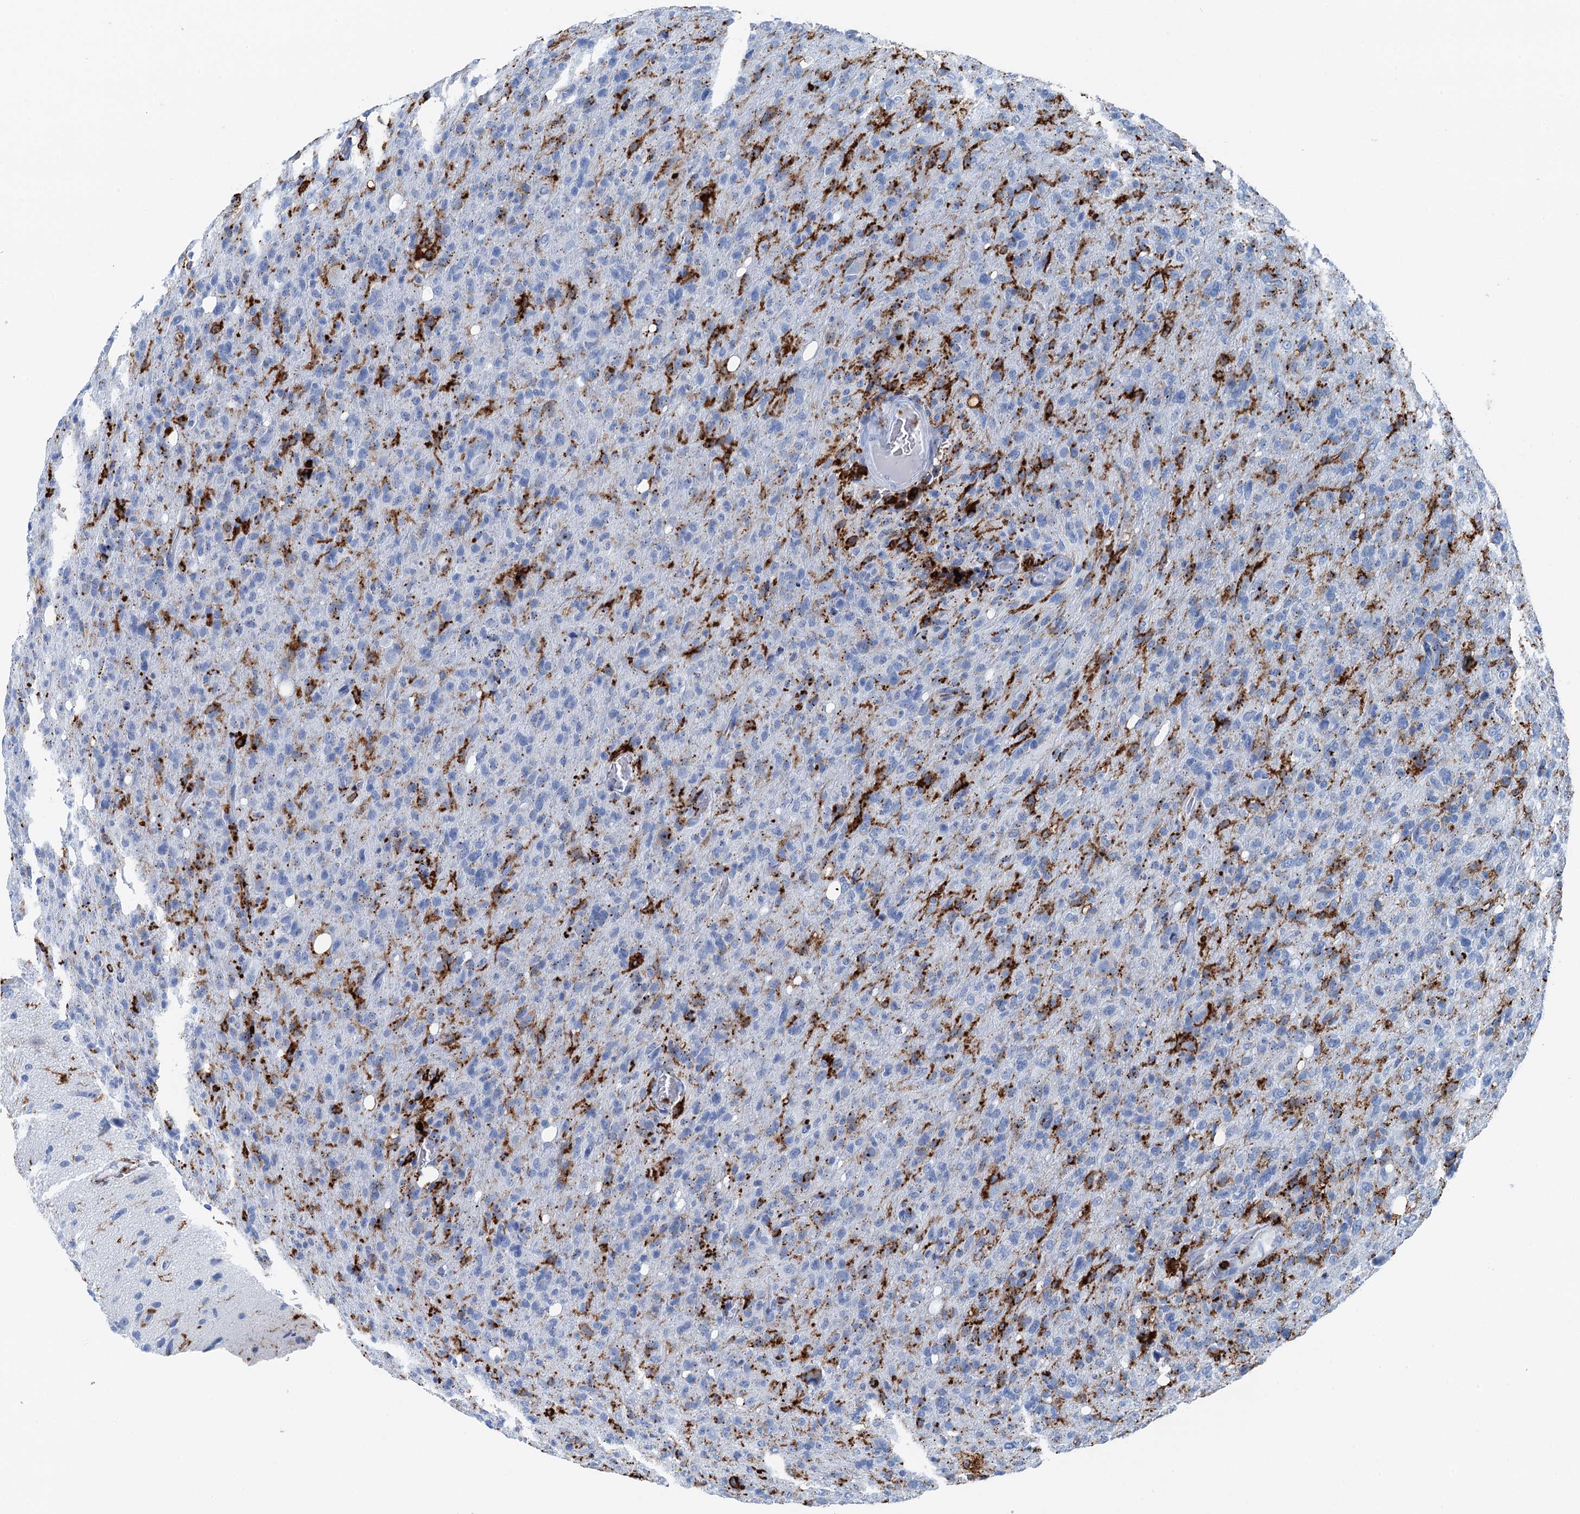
{"staining": {"intensity": "negative", "quantity": "none", "location": "none"}, "tissue": "glioma", "cell_type": "Tumor cells", "image_type": "cancer", "snomed": [{"axis": "morphology", "description": "Glioma, malignant, High grade"}, {"axis": "topography", "description": "Brain"}], "caption": "DAB (3,3'-diaminobenzidine) immunohistochemical staining of malignant glioma (high-grade) shows no significant positivity in tumor cells.", "gene": "PLAC8", "patient": {"sex": "female", "age": 57}}